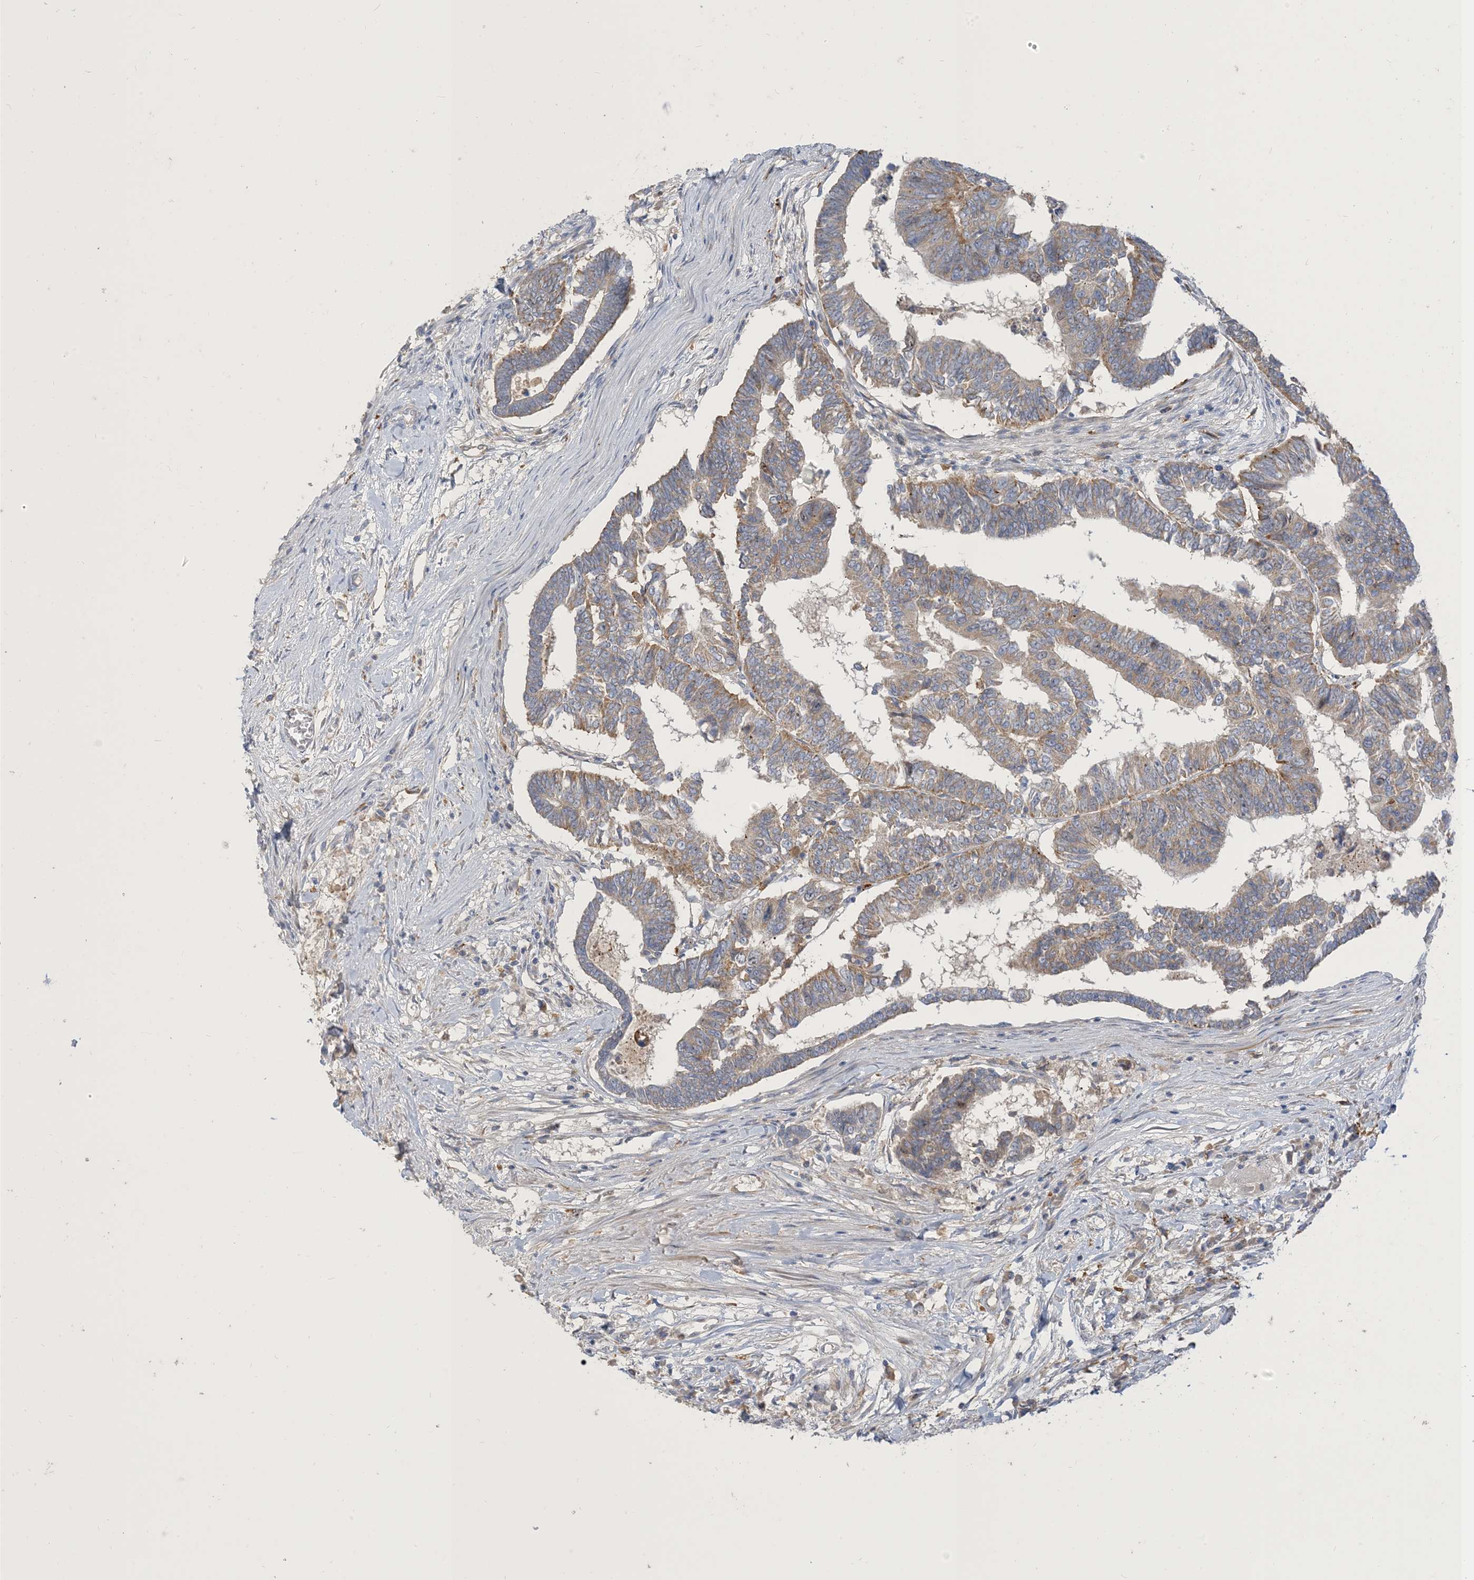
{"staining": {"intensity": "weak", "quantity": "25%-75%", "location": "cytoplasmic/membranous"}, "tissue": "colorectal cancer", "cell_type": "Tumor cells", "image_type": "cancer", "snomed": [{"axis": "morphology", "description": "Adenocarcinoma, NOS"}, {"axis": "topography", "description": "Rectum"}], "caption": "Protein analysis of adenocarcinoma (colorectal) tissue displays weak cytoplasmic/membranous expression in about 25%-75% of tumor cells.", "gene": "PEAR1", "patient": {"sex": "female", "age": 65}}